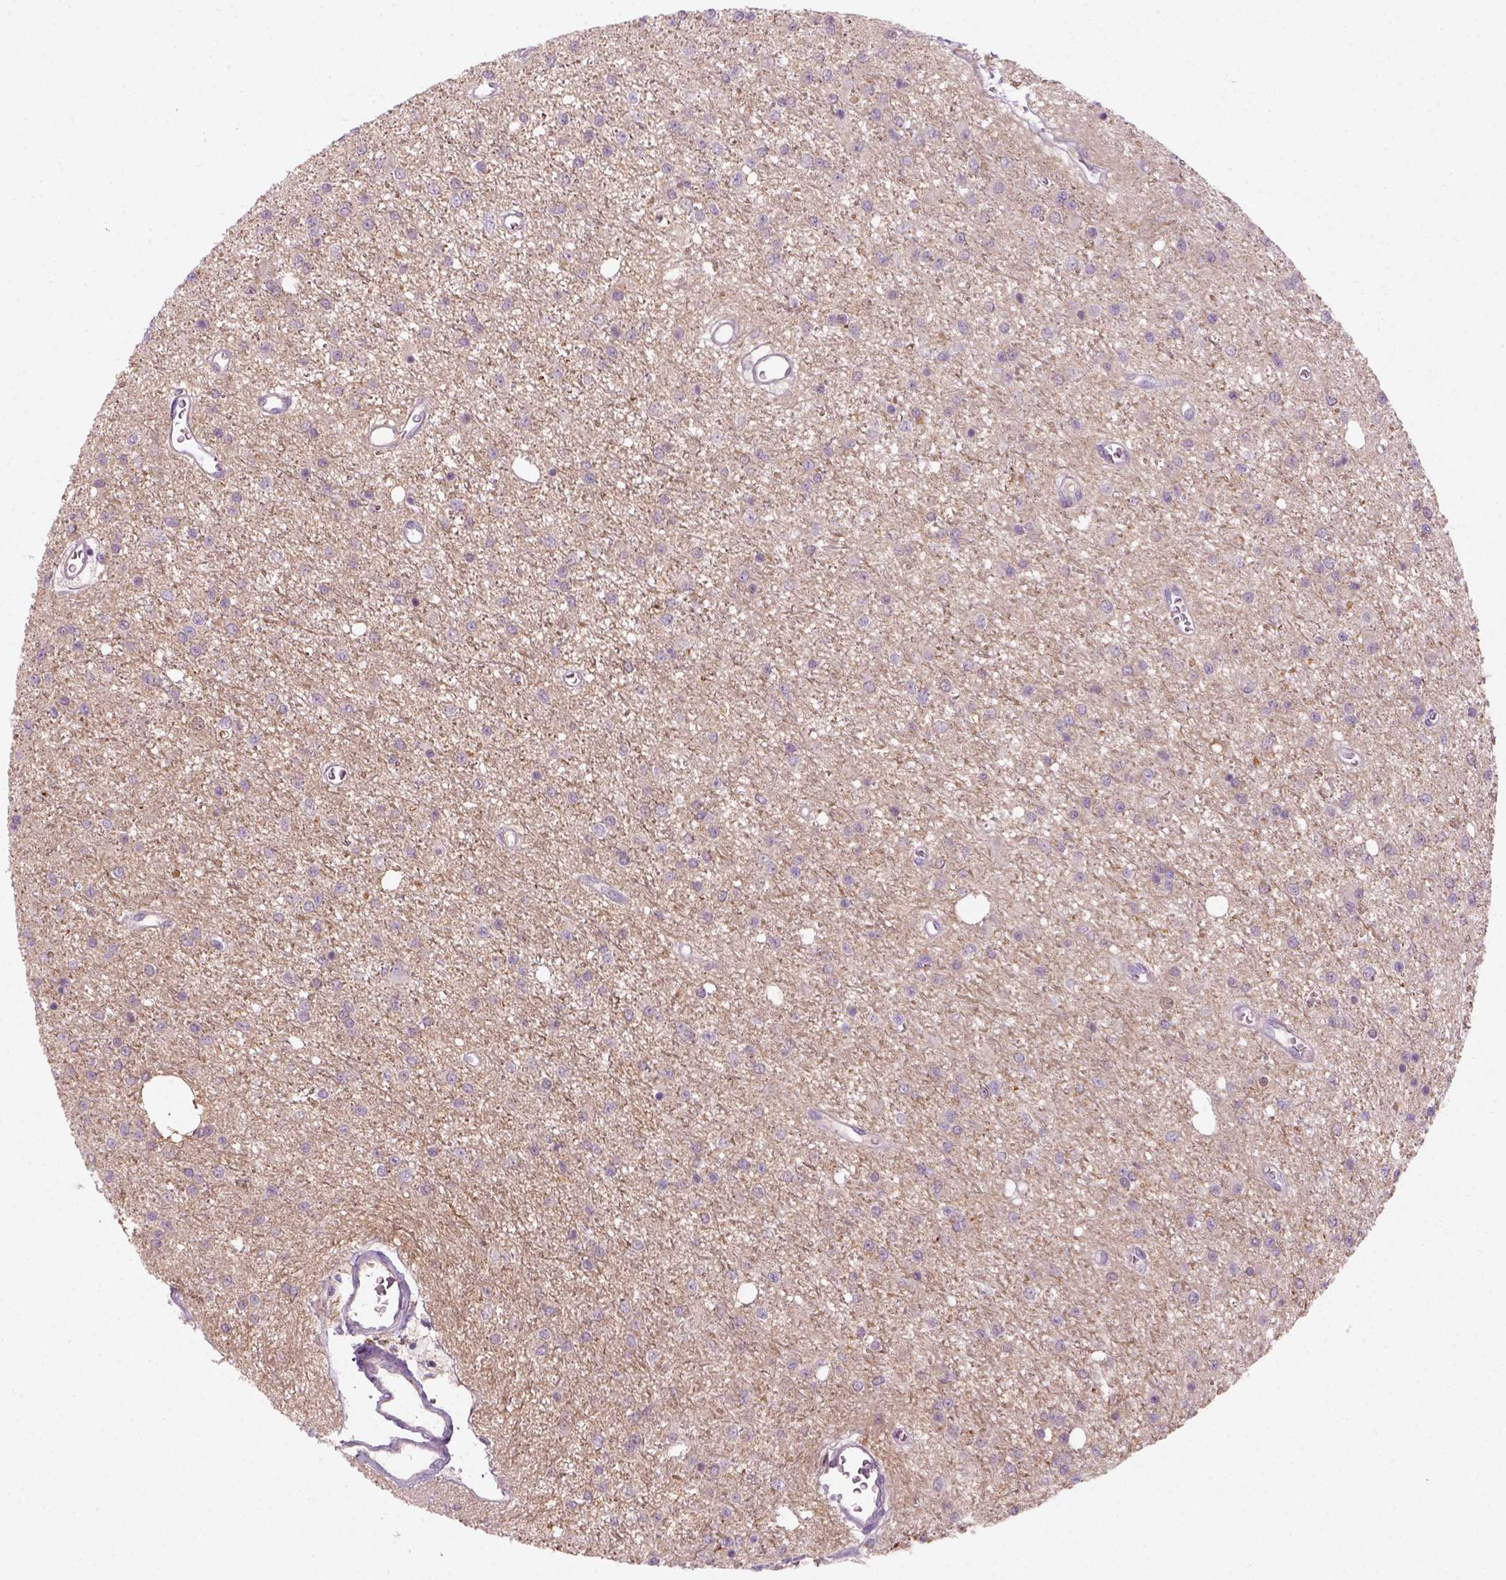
{"staining": {"intensity": "negative", "quantity": "none", "location": "none"}, "tissue": "glioma", "cell_type": "Tumor cells", "image_type": "cancer", "snomed": [{"axis": "morphology", "description": "Glioma, malignant, Low grade"}, {"axis": "topography", "description": "Brain"}], "caption": "Tumor cells are negative for protein expression in human glioma. Brightfield microscopy of IHC stained with DAB (3,3'-diaminobenzidine) (brown) and hematoxylin (blue), captured at high magnification.", "gene": "GOT1", "patient": {"sex": "female", "age": 45}}